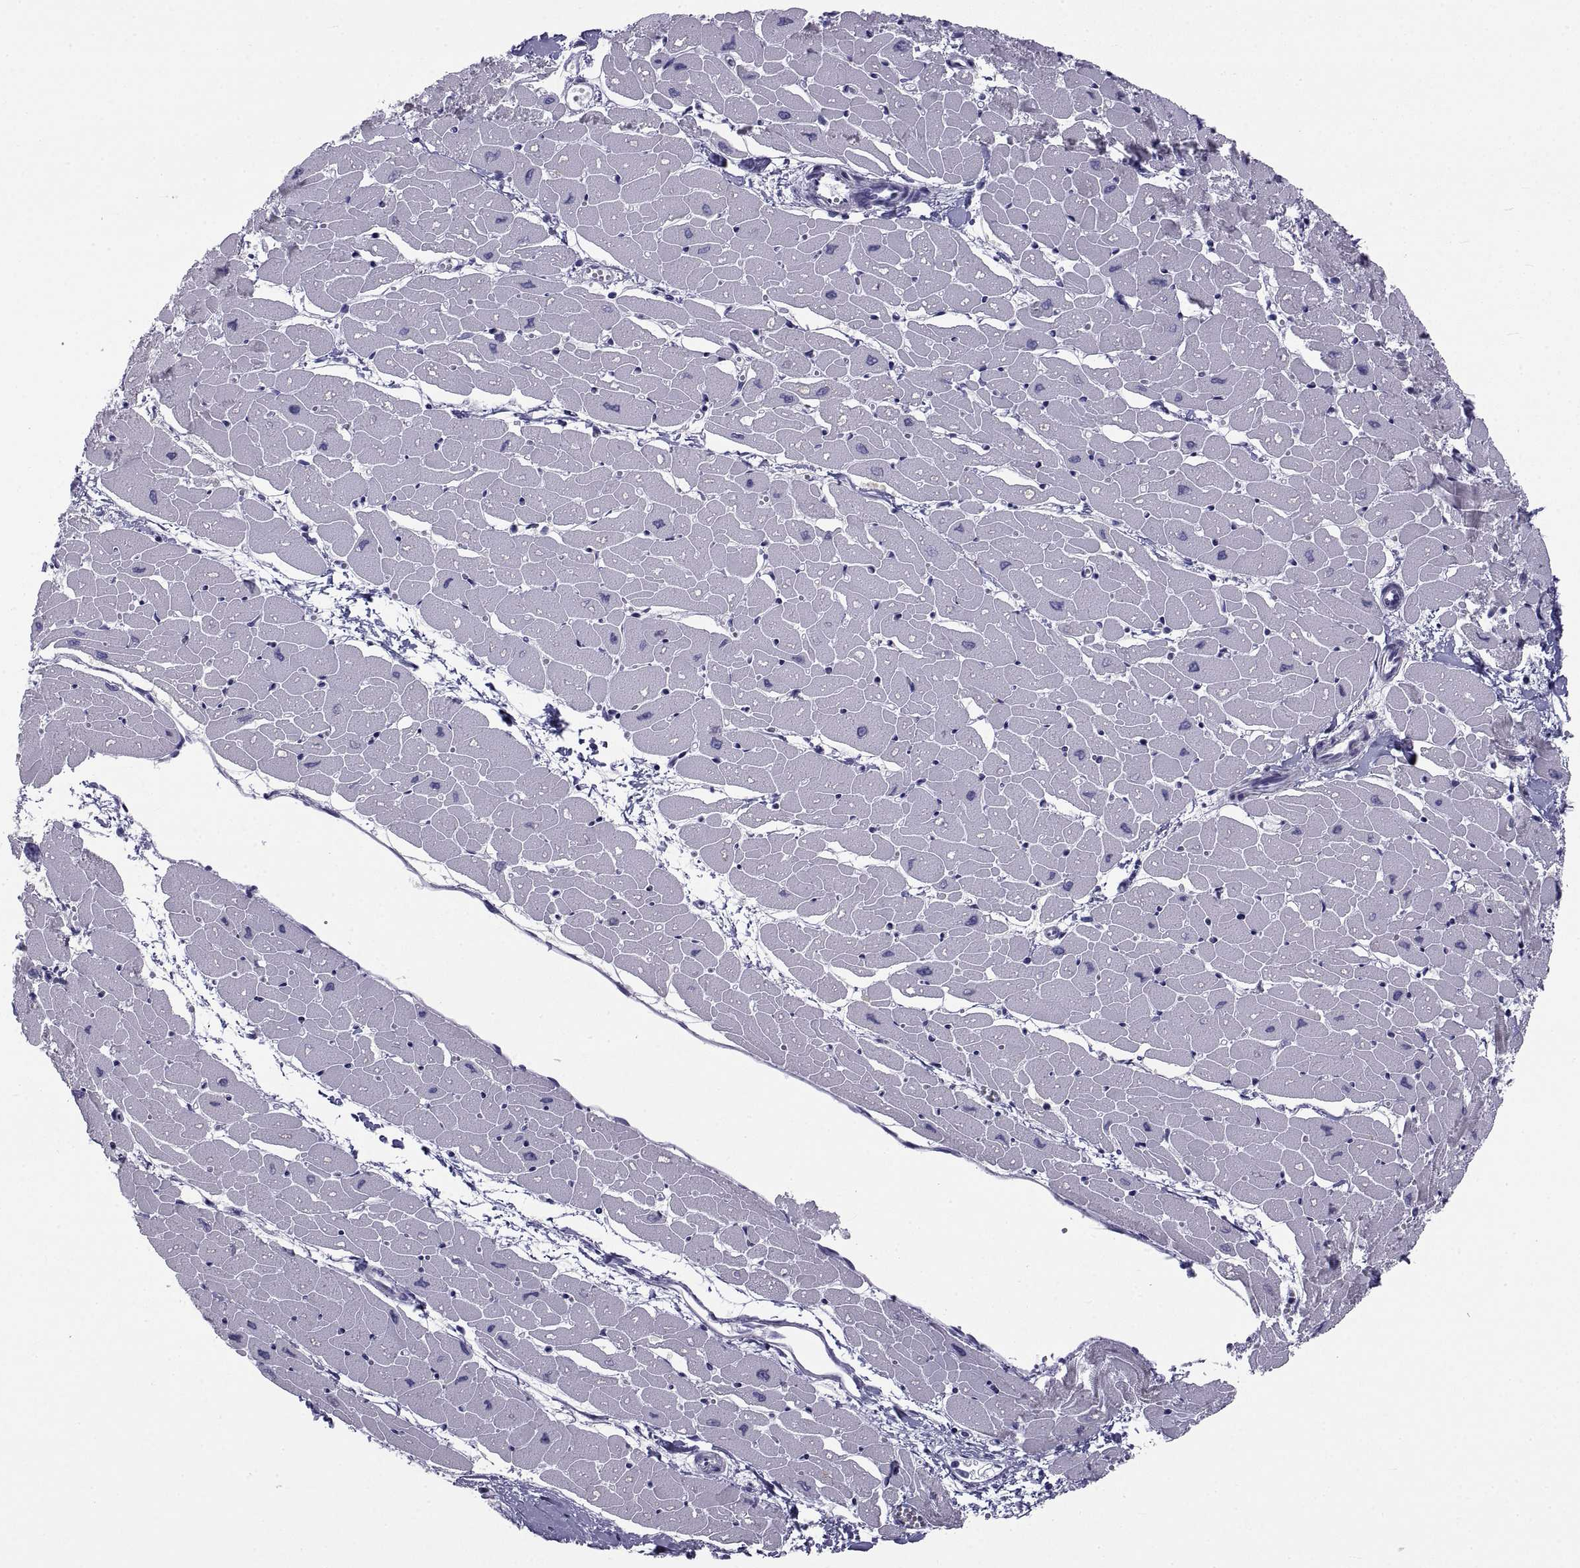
{"staining": {"intensity": "negative", "quantity": "none", "location": "none"}, "tissue": "heart muscle", "cell_type": "Cardiomyocytes", "image_type": "normal", "snomed": [{"axis": "morphology", "description": "Normal tissue, NOS"}, {"axis": "topography", "description": "Heart"}], "caption": "Immunohistochemistry (IHC) histopathology image of normal heart muscle: heart muscle stained with DAB reveals no significant protein positivity in cardiomyocytes.", "gene": "NPTX2", "patient": {"sex": "male", "age": 57}}